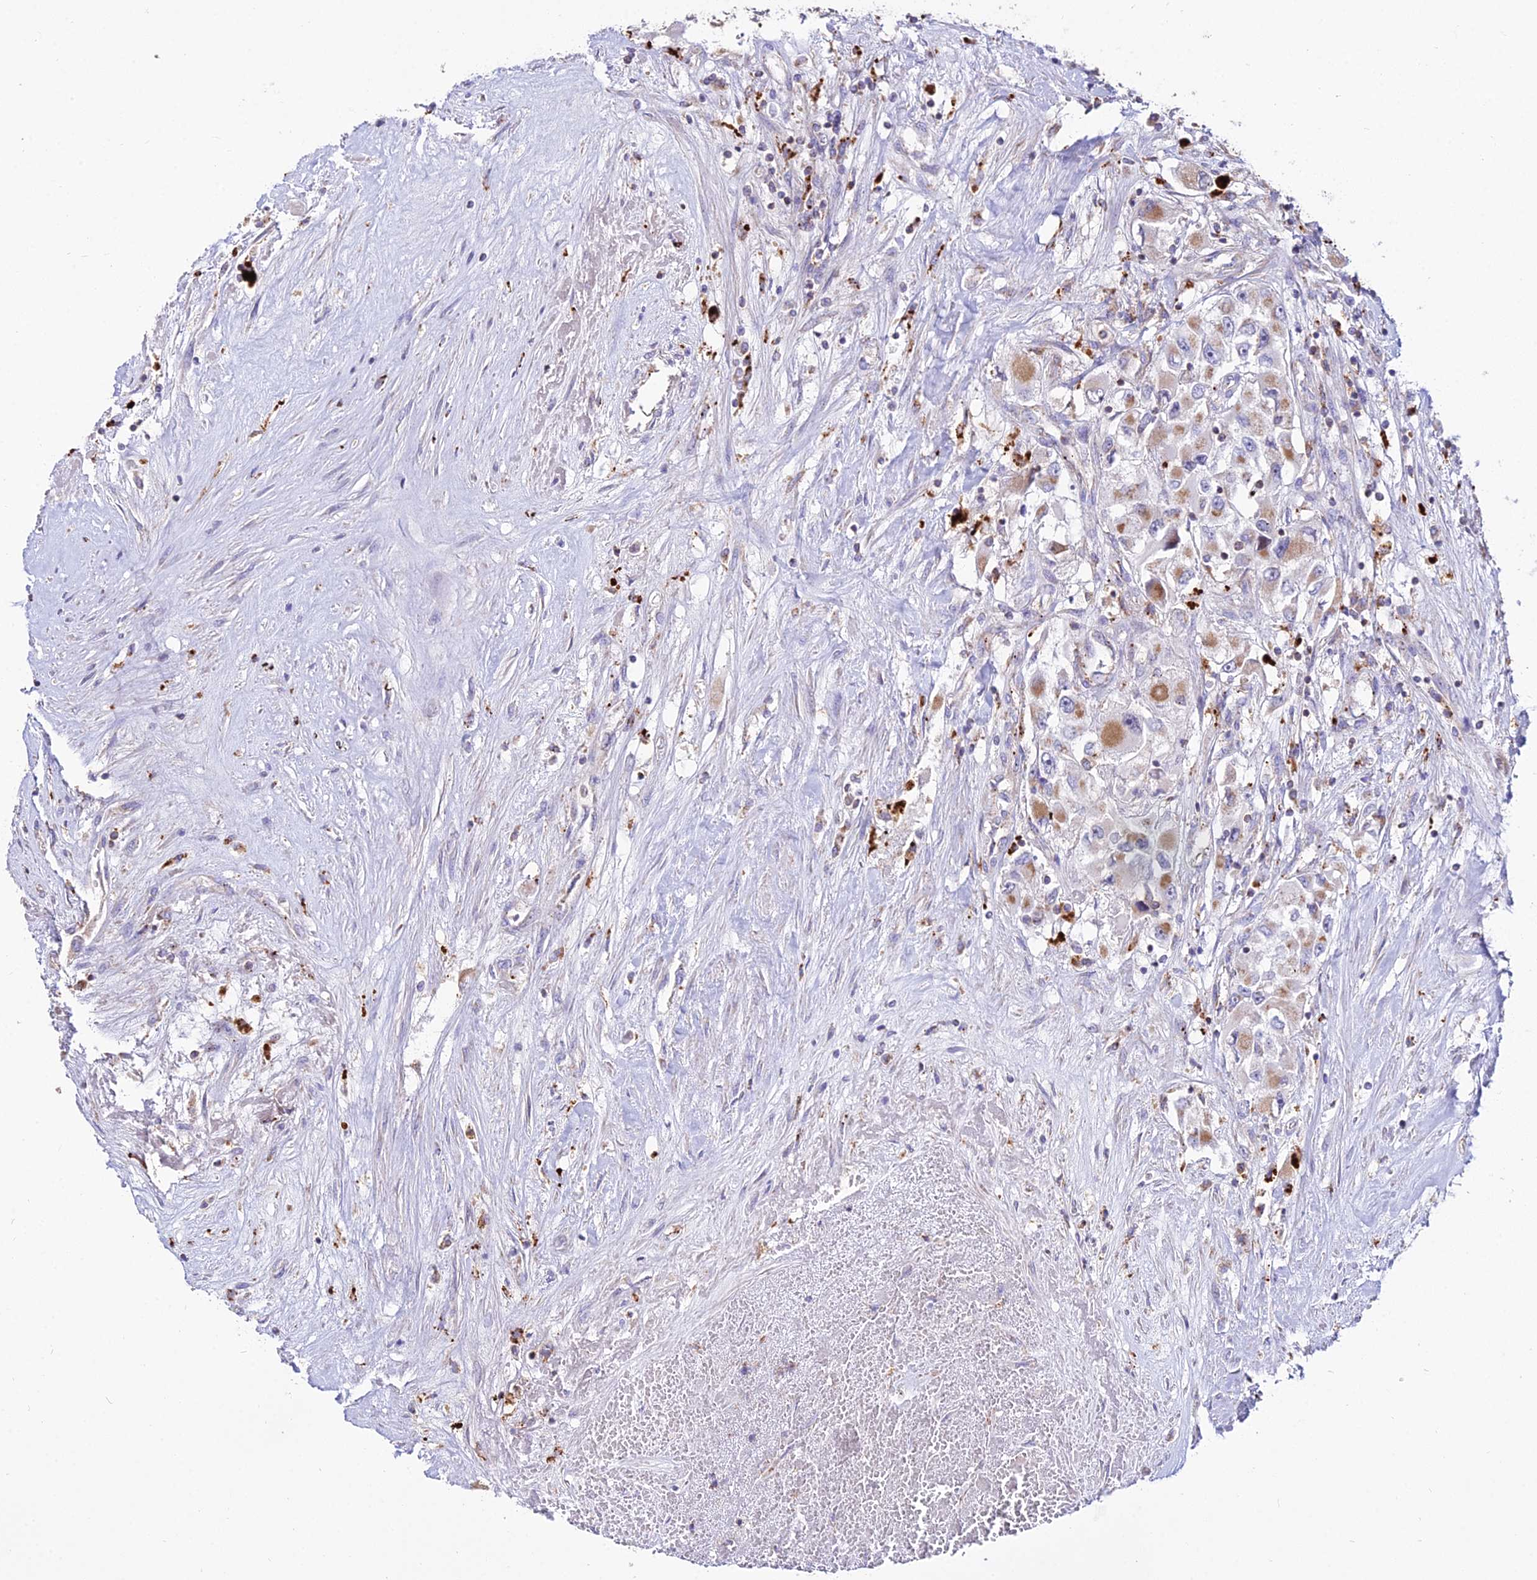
{"staining": {"intensity": "weak", "quantity": ">75%", "location": "cytoplasmic/membranous"}, "tissue": "renal cancer", "cell_type": "Tumor cells", "image_type": "cancer", "snomed": [{"axis": "morphology", "description": "Adenocarcinoma, NOS"}, {"axis": "topography", "description": "Kidney"}], "caption": "Immunohistochemistry (IHC) staining of adenocarcinoma (renal), which shows low levels of weak cytoplasmic/membranous expression in about >75% of tumor cells indicating weak cytoplasmic/membranous protein positivity. The staining was performed using DAB (brown) for protein detection and nuclei were counterstained in hematoxylin (blue).", "gene": "PNLIPRP3", "patient": {"sex": "female", "age": 52}}